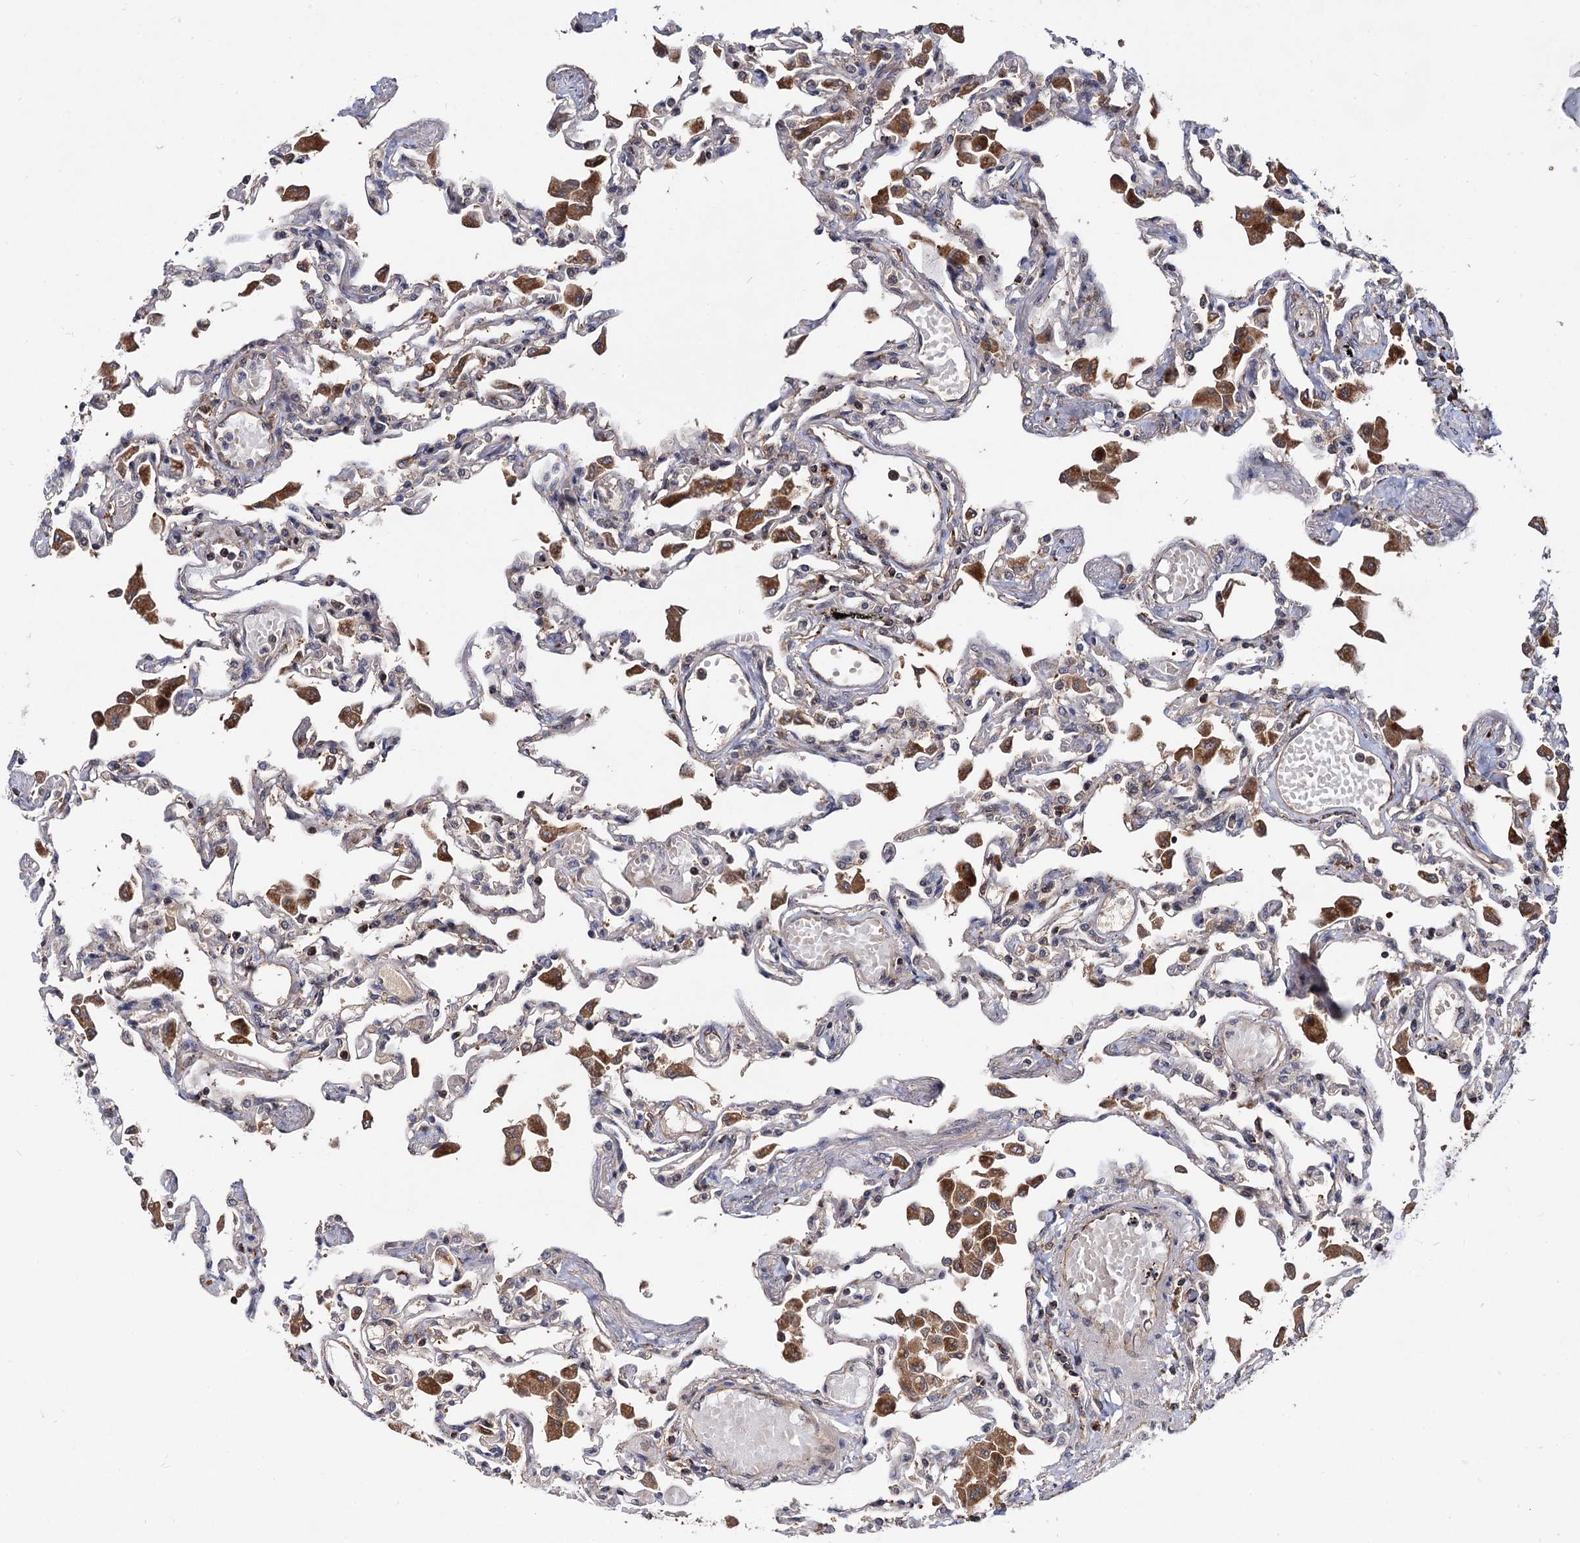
{"staining": {"intensity": "strong", "quantity": "<25%", "location": "cytoplasmic/membranous"}, "tissue": "lung", "cell_type": "Alveolar cells", "image_type": "normal", "snomed": [{"axis": "morphology", "description": "Normal tissue, NOS"}, {"axis": "topography", "description": "Bronchus"}, {"axis": "topography", "description": "Lung"}], "caption": "An image of lung stained for a protein shows strong cytoplasmic/membranous brown staining in alveolar cells.", "gene": "MICAL2", "patient": {"sex": "female", "age": 49}}